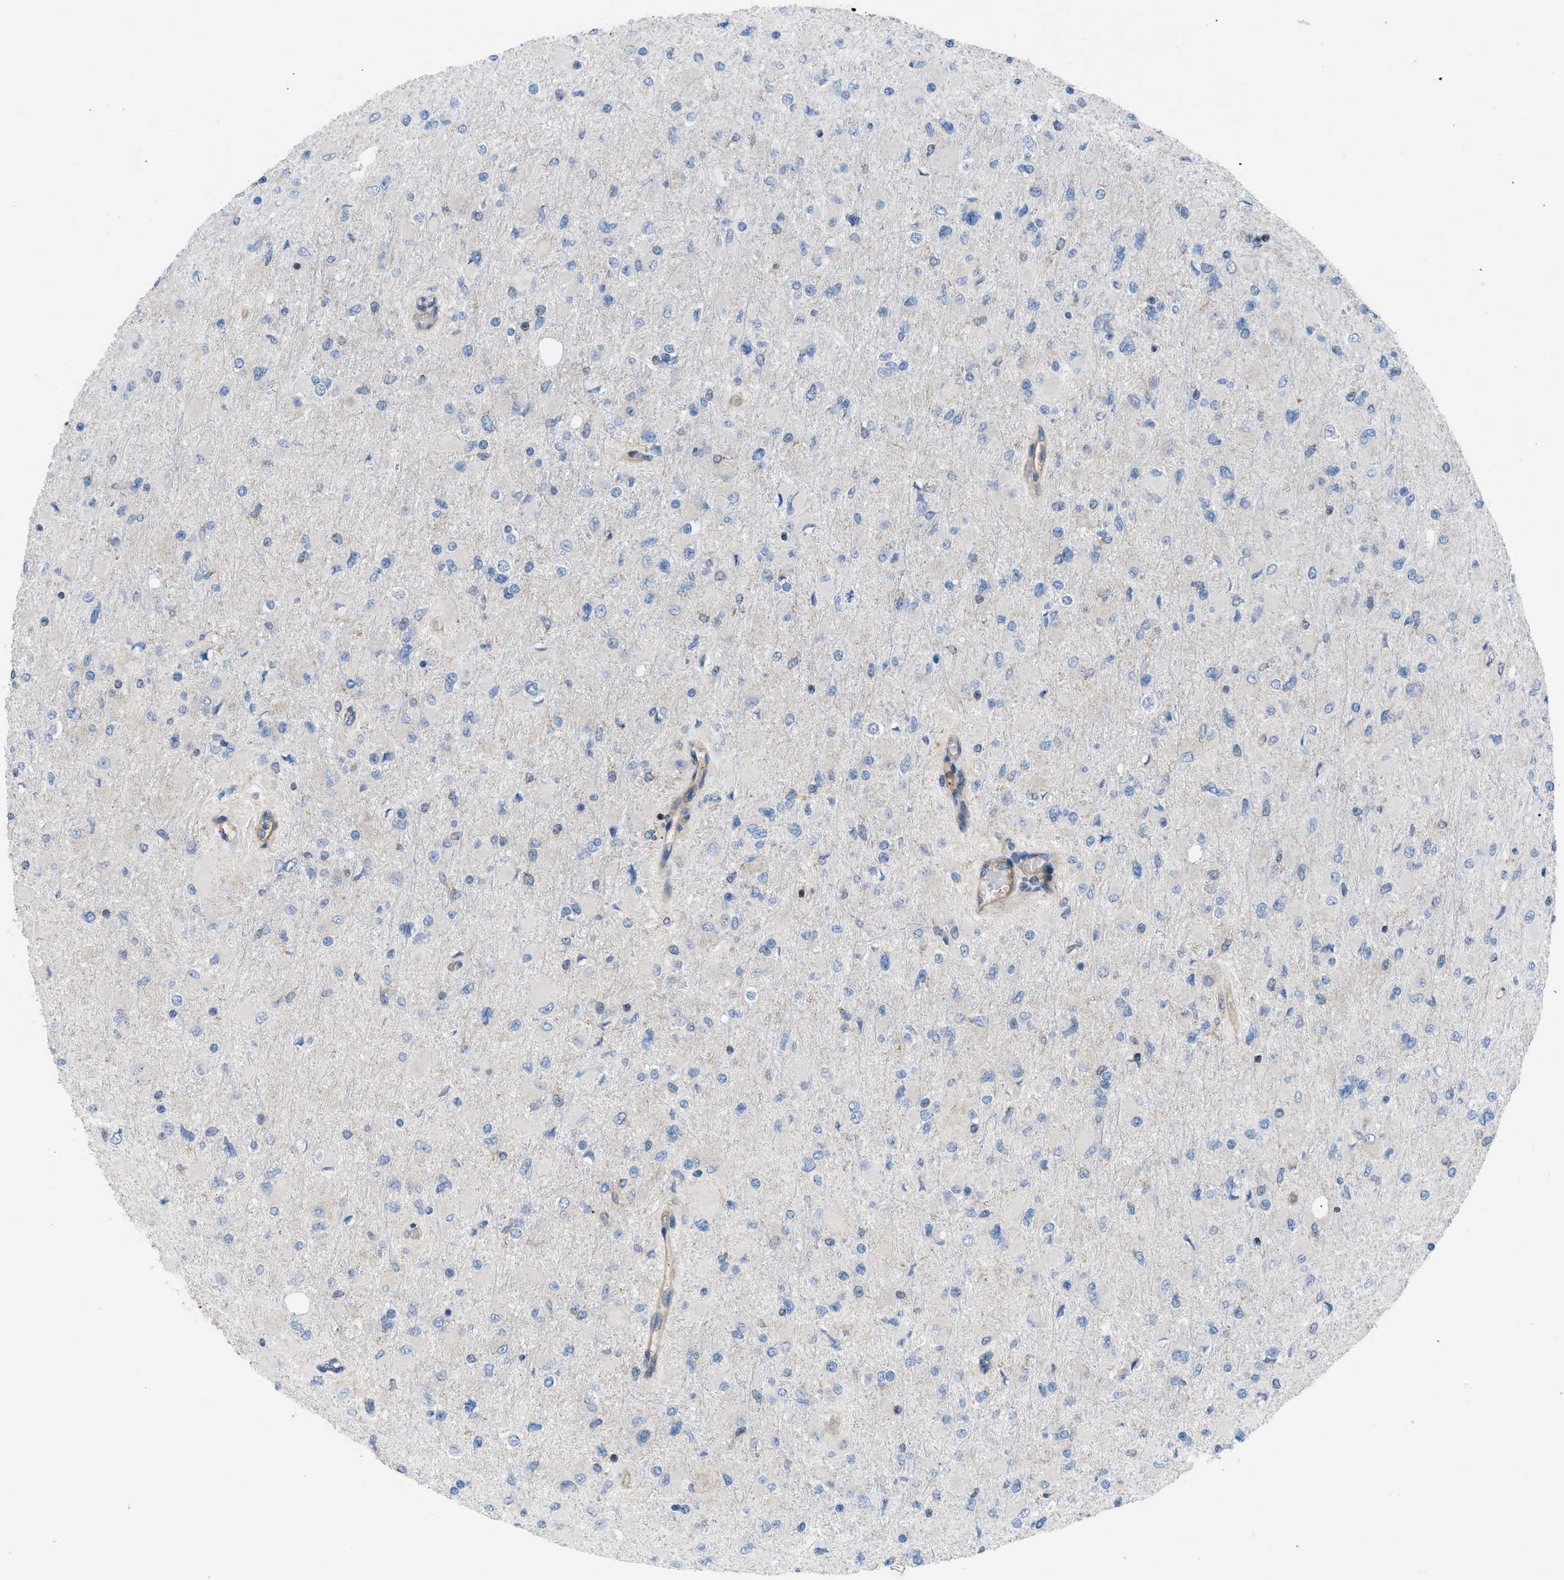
{"staining": {"intensity": "negative", "quantity": "none", "location": "none"}, "tissue": "glioma", "cell_type": "Tumor cells", "image_type": "cancer", "snomed": [{"axis": "morphology", "description": "Glioma, malignant, High grade"}, {"axis": "topography", "description": "Cerebral cortex"}], "caption": "Malignant glioma (high-grade) was stained to show a protein in brown. There is no significant positivity in tumor cells.", "gene": "ATP2A3", "patient": {"sex": "female", "age": 36}}